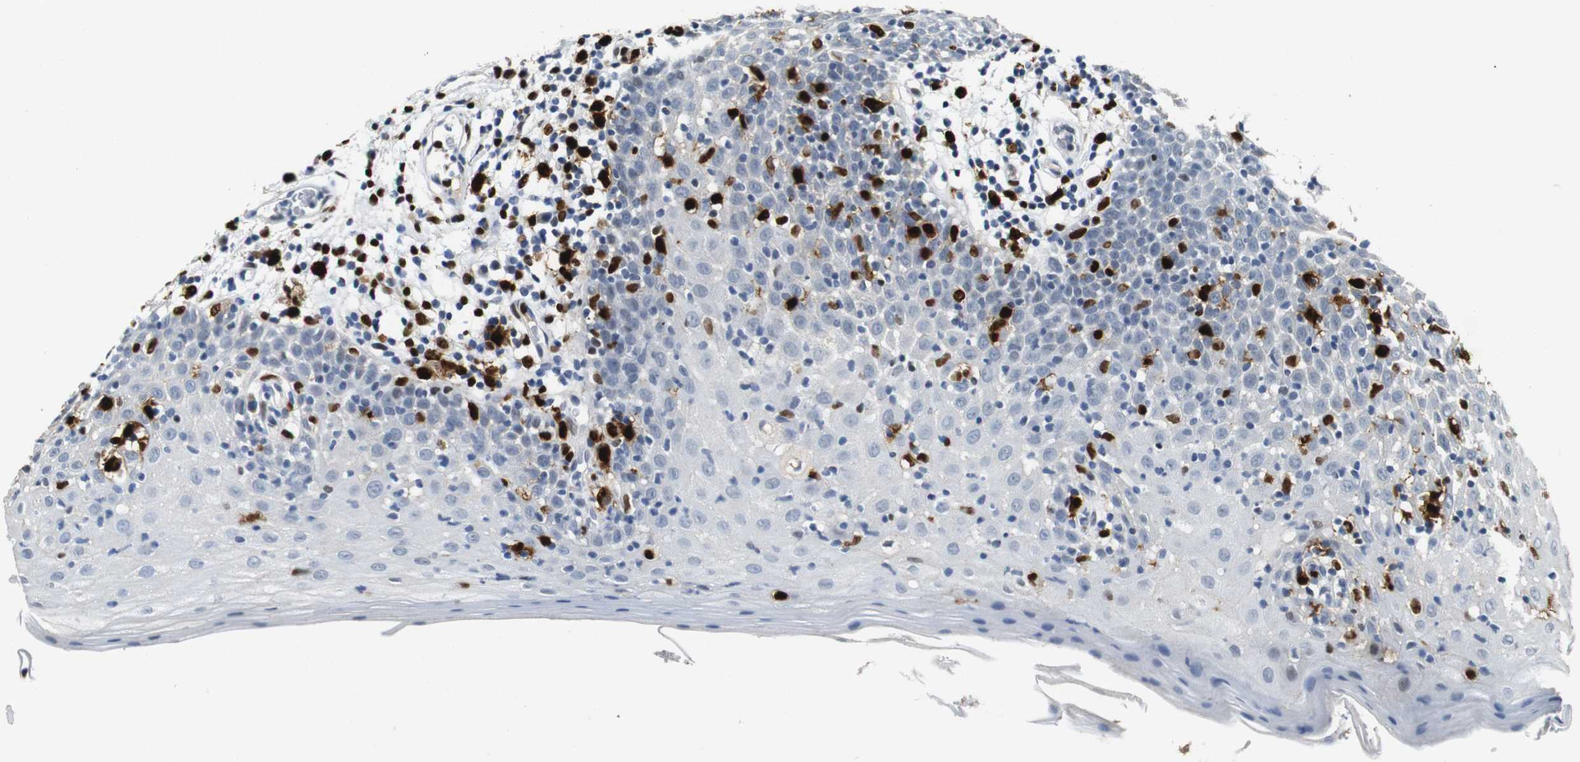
{"staining": {"intensity": "negative", "quantity": "none", "location": "none"}, "tissue": "oral mucosa", "cell_type": "Squamous epithelial cells", "image_type": "normal", "snomed": [{"axis": "morphology", "description": "Normal tissue, NOS"}, {"axis": "morphology", "description": "Squamous cell carcinoma, NOS"}, {"axis": "topography", "description": "Skeletal muscle"}, {"axis": "topography", "description": "Oral tissue"}], "caption": "Immunohistochemistry micrograph of unremarkable oral mucosa stained for a protein (brown), which shows no staining in squamous epithelial cells.", "gene": "IRF8", "patient": {"sex": "male", "age": 71}}